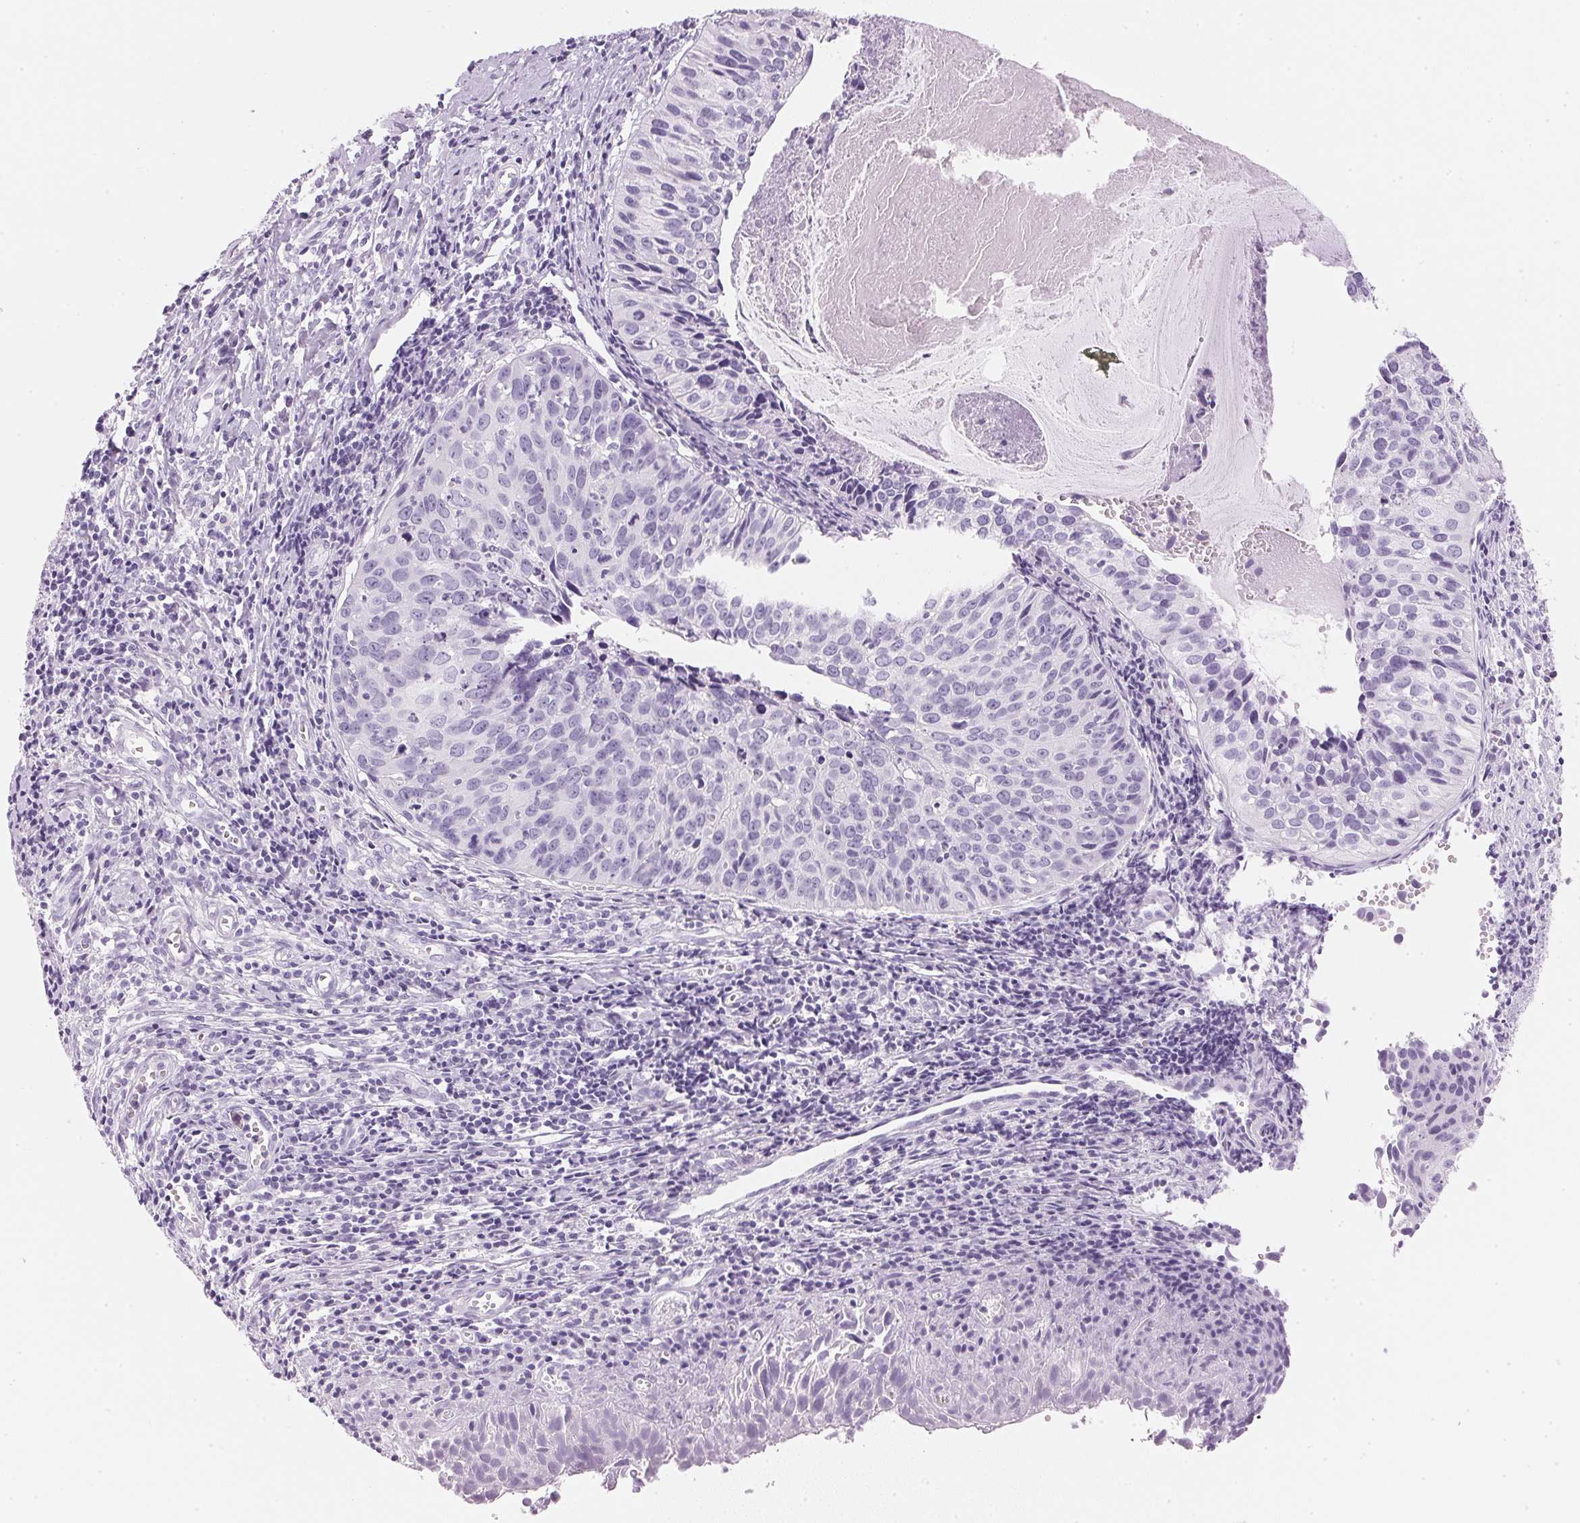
{"staining": {"intensity": "negative", "quantity": "none", "location": "none"}, "tissue": "cervical cancer", "cell_type": "Tumor cells", "image_type": "cancer", "snomed": [{"axis": "morphology", "description": "Squamous cell carcinoma, NOS"}, {"axis": "topography", "description": "Cervix"}], "caption": "Immunohistochemistry (IHC) of human cervical cancer shows no positivity in tumor cells.", "gene": "IGFBP1", "patient": {"sex": "female", "age": 31}}